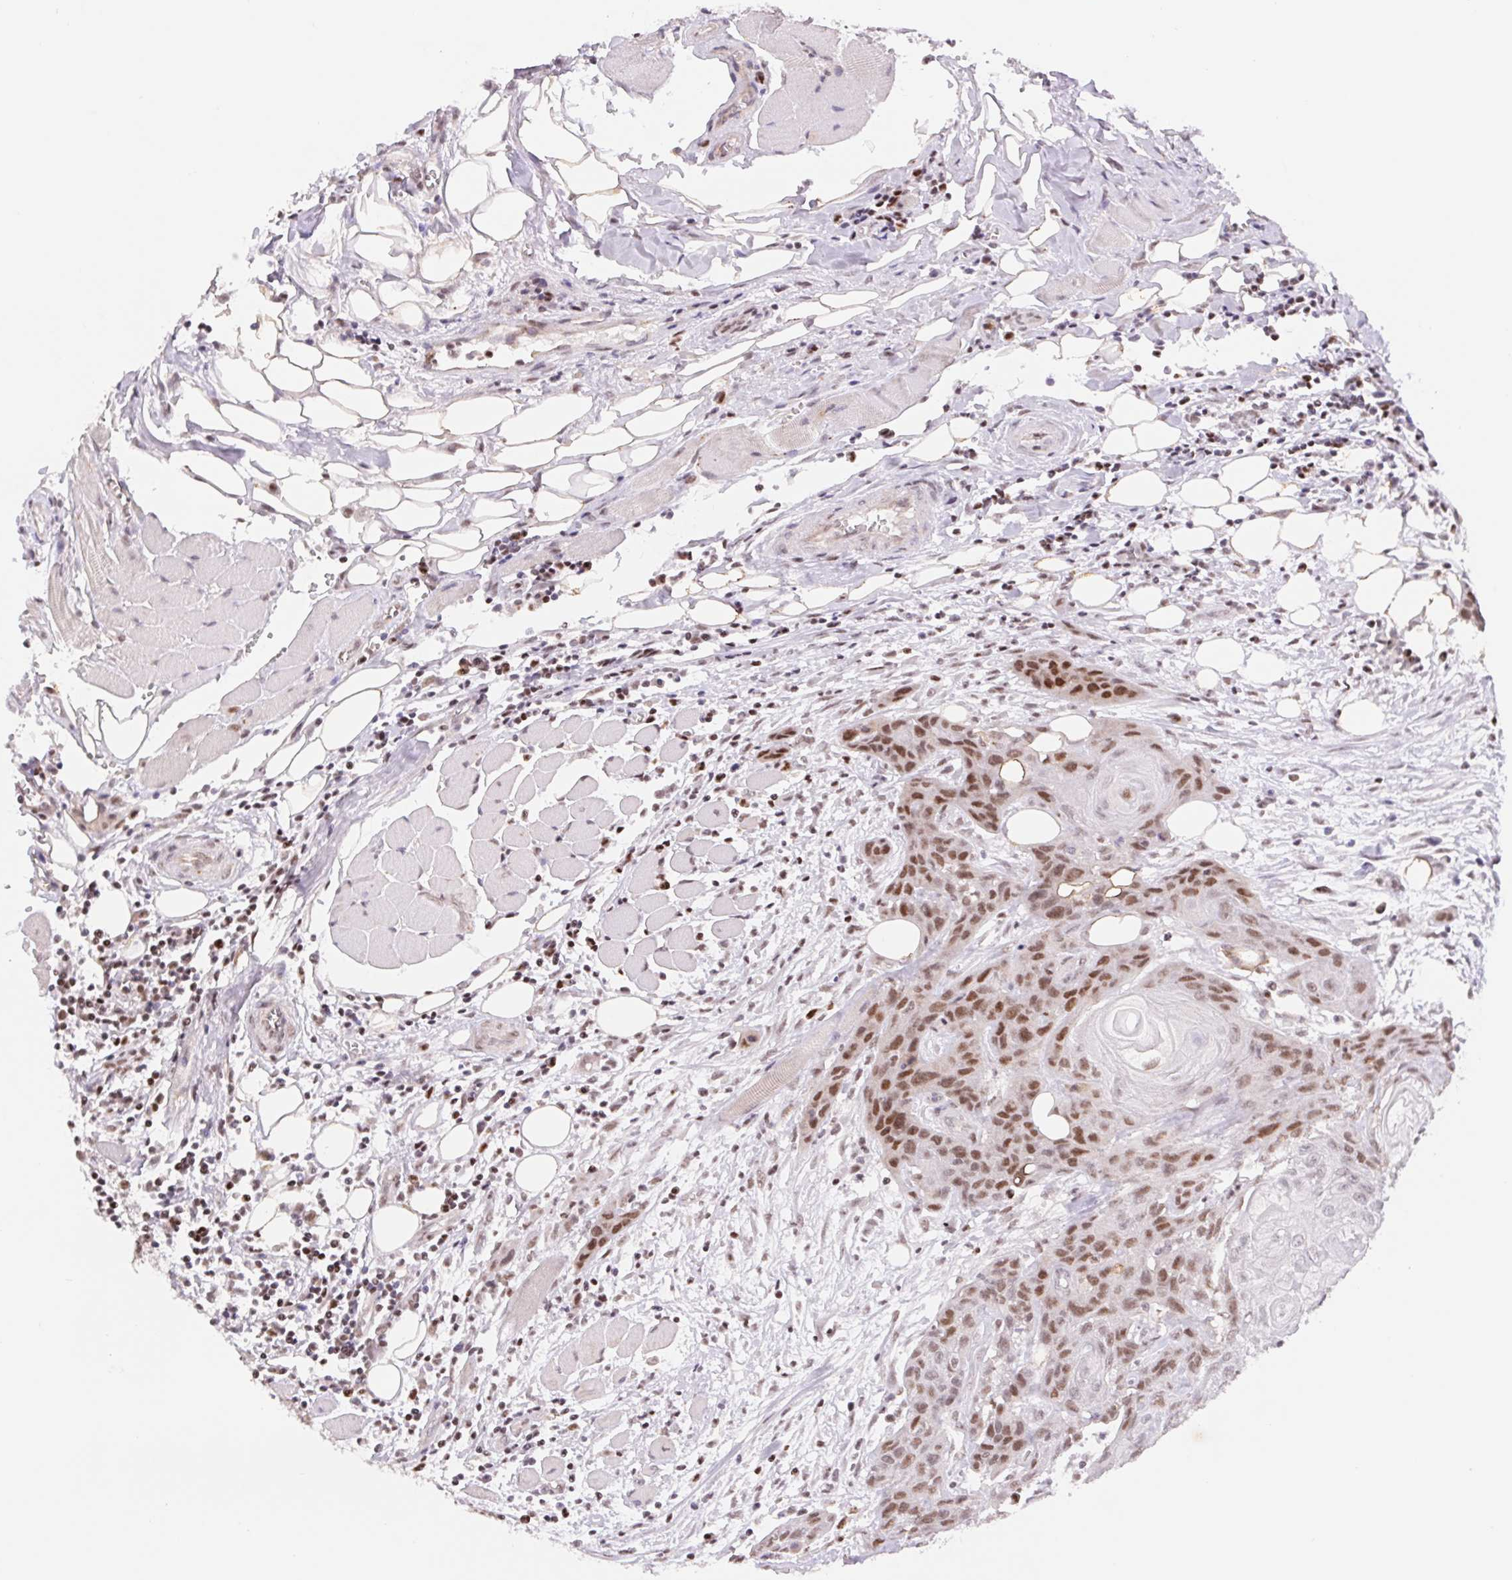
{"staining": {"intensity": "strong", "quantity": "25%-75%", "location": "nuclear"}, "tissue": "head and neck cancer", "cell_type": "Tumor cells", "image_type": "cancer", "snomed": [{"axis": "morphology", "description": "Squamous cell carcinoma, NOS"}, {"axis": "topography", "description": "Oral tissue"}, {"axis": "topography", "description": "Head-Neck"}], "caption": "Head and neck squamous cell carcinoma was stained to show a protein in brown. There is high levels of strong nuclear expression in approximately 25%-75% of tumor cells. (DAB IHC, brown staining for protein, blue staining for nuclei).", "gene": "TRERF1", "patient": {"sex": "male", "age": 58}}